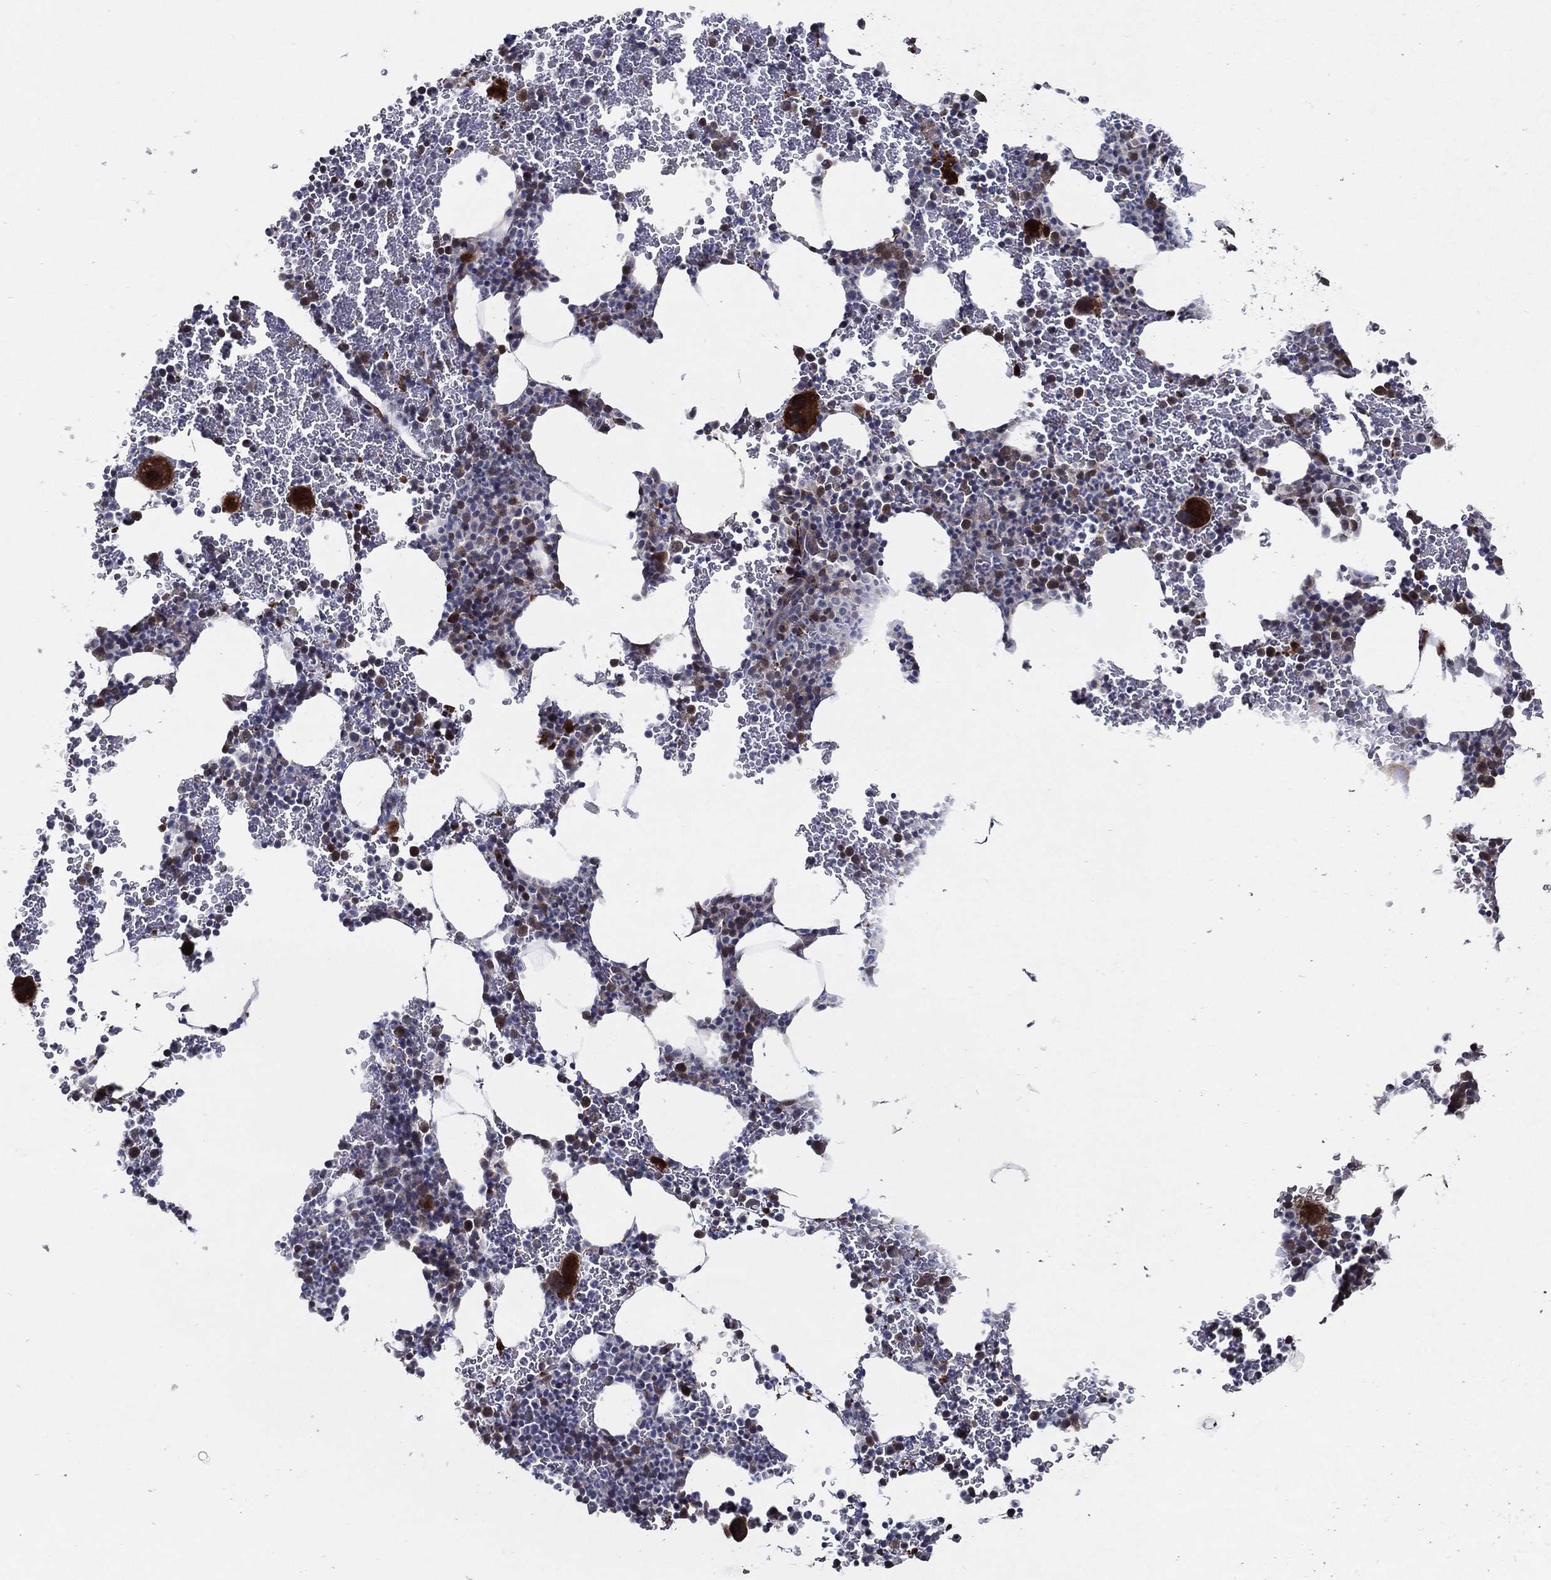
{"staining": {"intensity": "strong", "quantity": "<25%", "location": "cytoplasmic/membranous"}, "tissue": "bone marrow", "cell_type": "Hematopoietic cells", "image_type": "normal", "snomed": [{"axis": "morphology", "description": "Normal tissue, NOS"}, {"axis": "topography", "description": "Bone marrow"}], "caption": "Normal bone marrow exhibits strong cytoplasmic/membranous expression in about <25% of hematopoietic cells, visualized by immunohistochemistry. The staining is performed using DAB brown chromogen to label protein expression. The nuclei are counter-stained blue using hematoxylin.", "gene": "ARHGAP11A", "patient": {"sex": "male", "age": 45}}